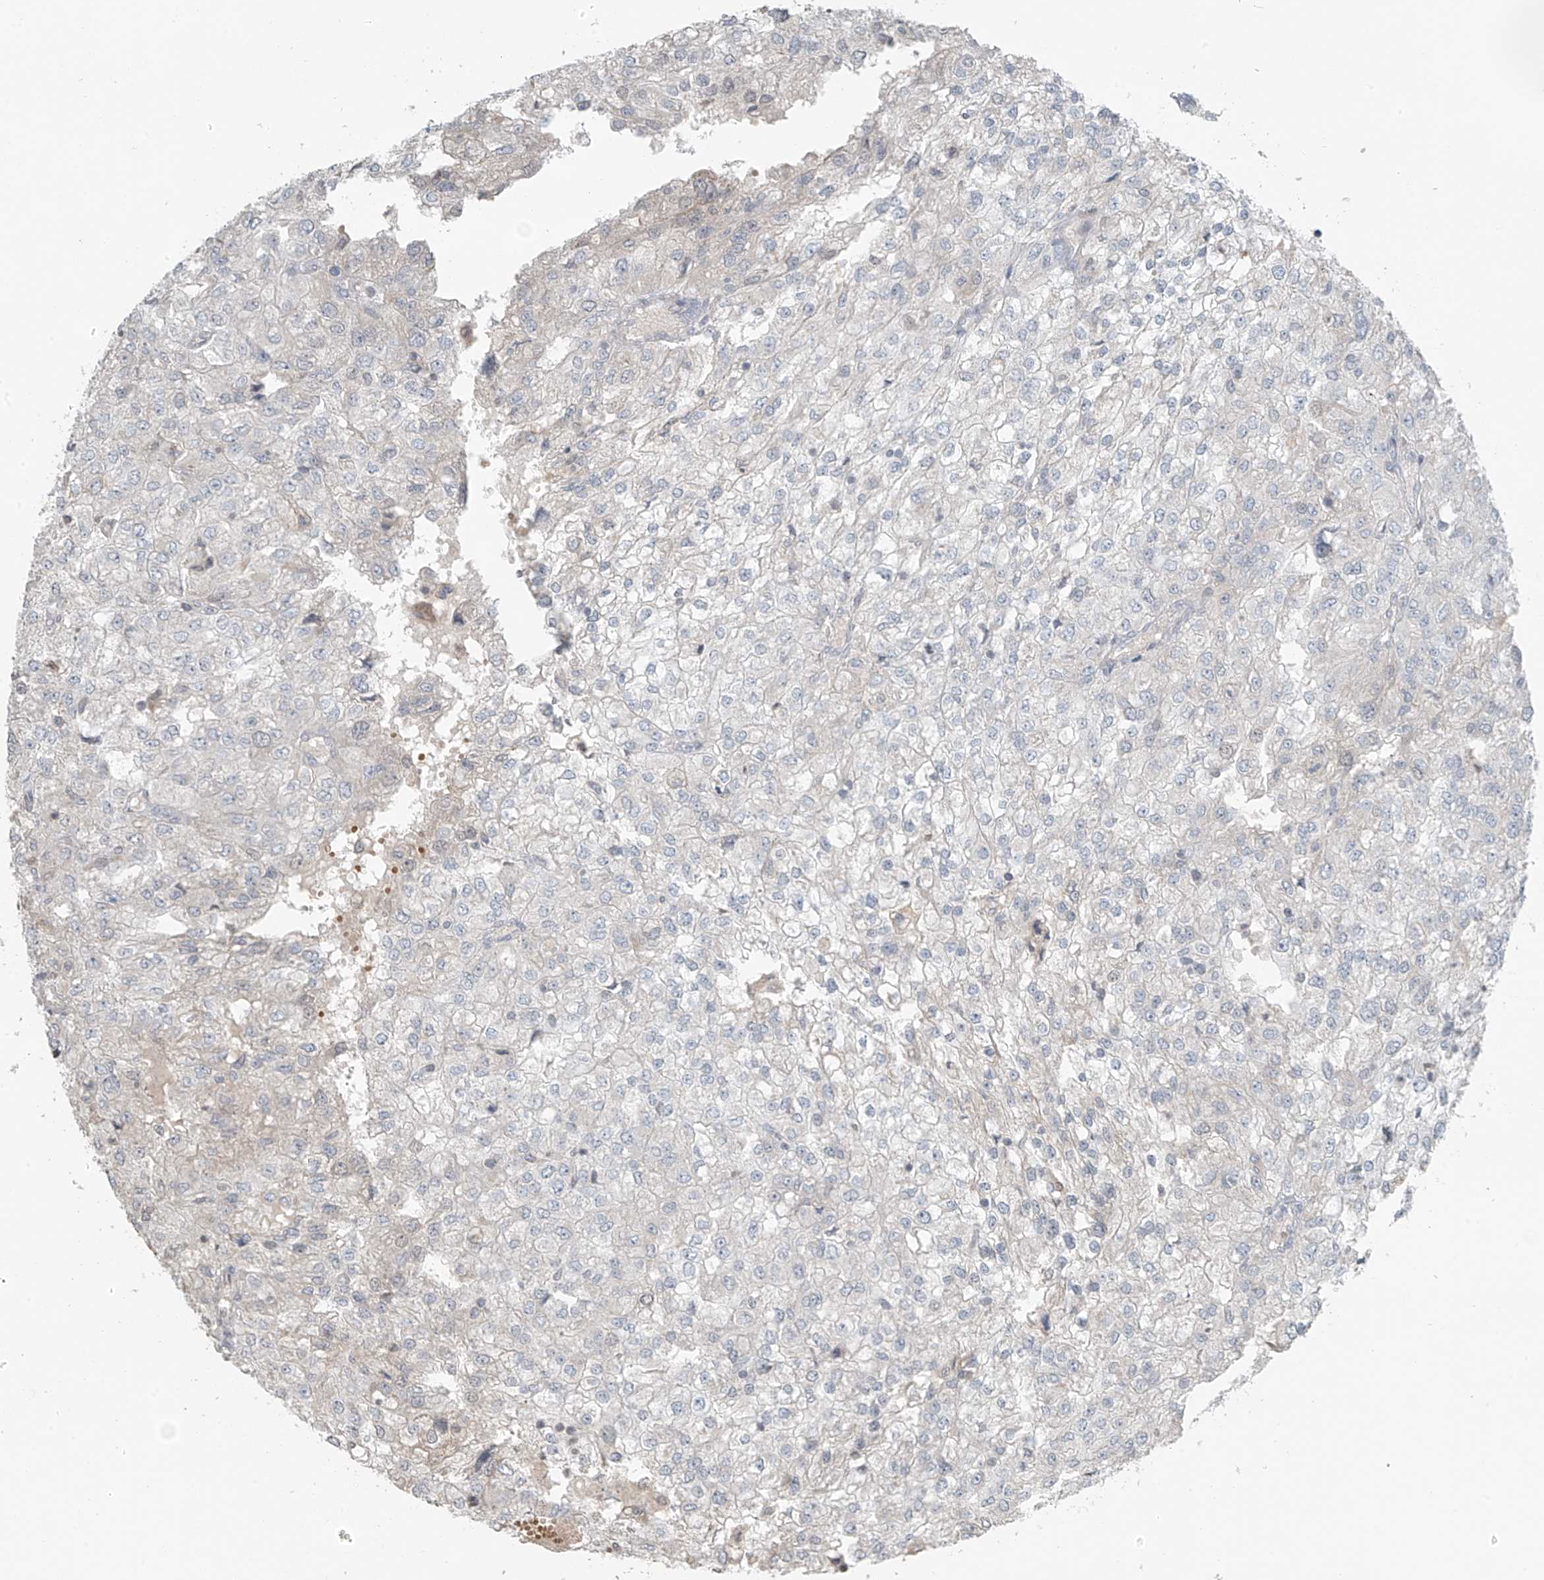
{"staining": {"intensity": "negative", "quantity": "none", "location": "none"}, "tissue": "renal cancer", "cell_type": "Tumor cells", "image_type": "cancer", "snomed": [{"axis": "morphology", "description": "Adenocarcinoma, NOS"}, {"axis": "topography", "description": "Kidney"}], "caption": "The image displays no staining of tumor cells in renal cancer (adenocarcinoma). (Stains: DAB (3,3'-diaminobenzidine) IHC with hematoxylin counter stain, Microscopy: brightfield microscopy at high magnification).", "gene": "HOXA11", "patient": {"sex": "female", "age": 54}}